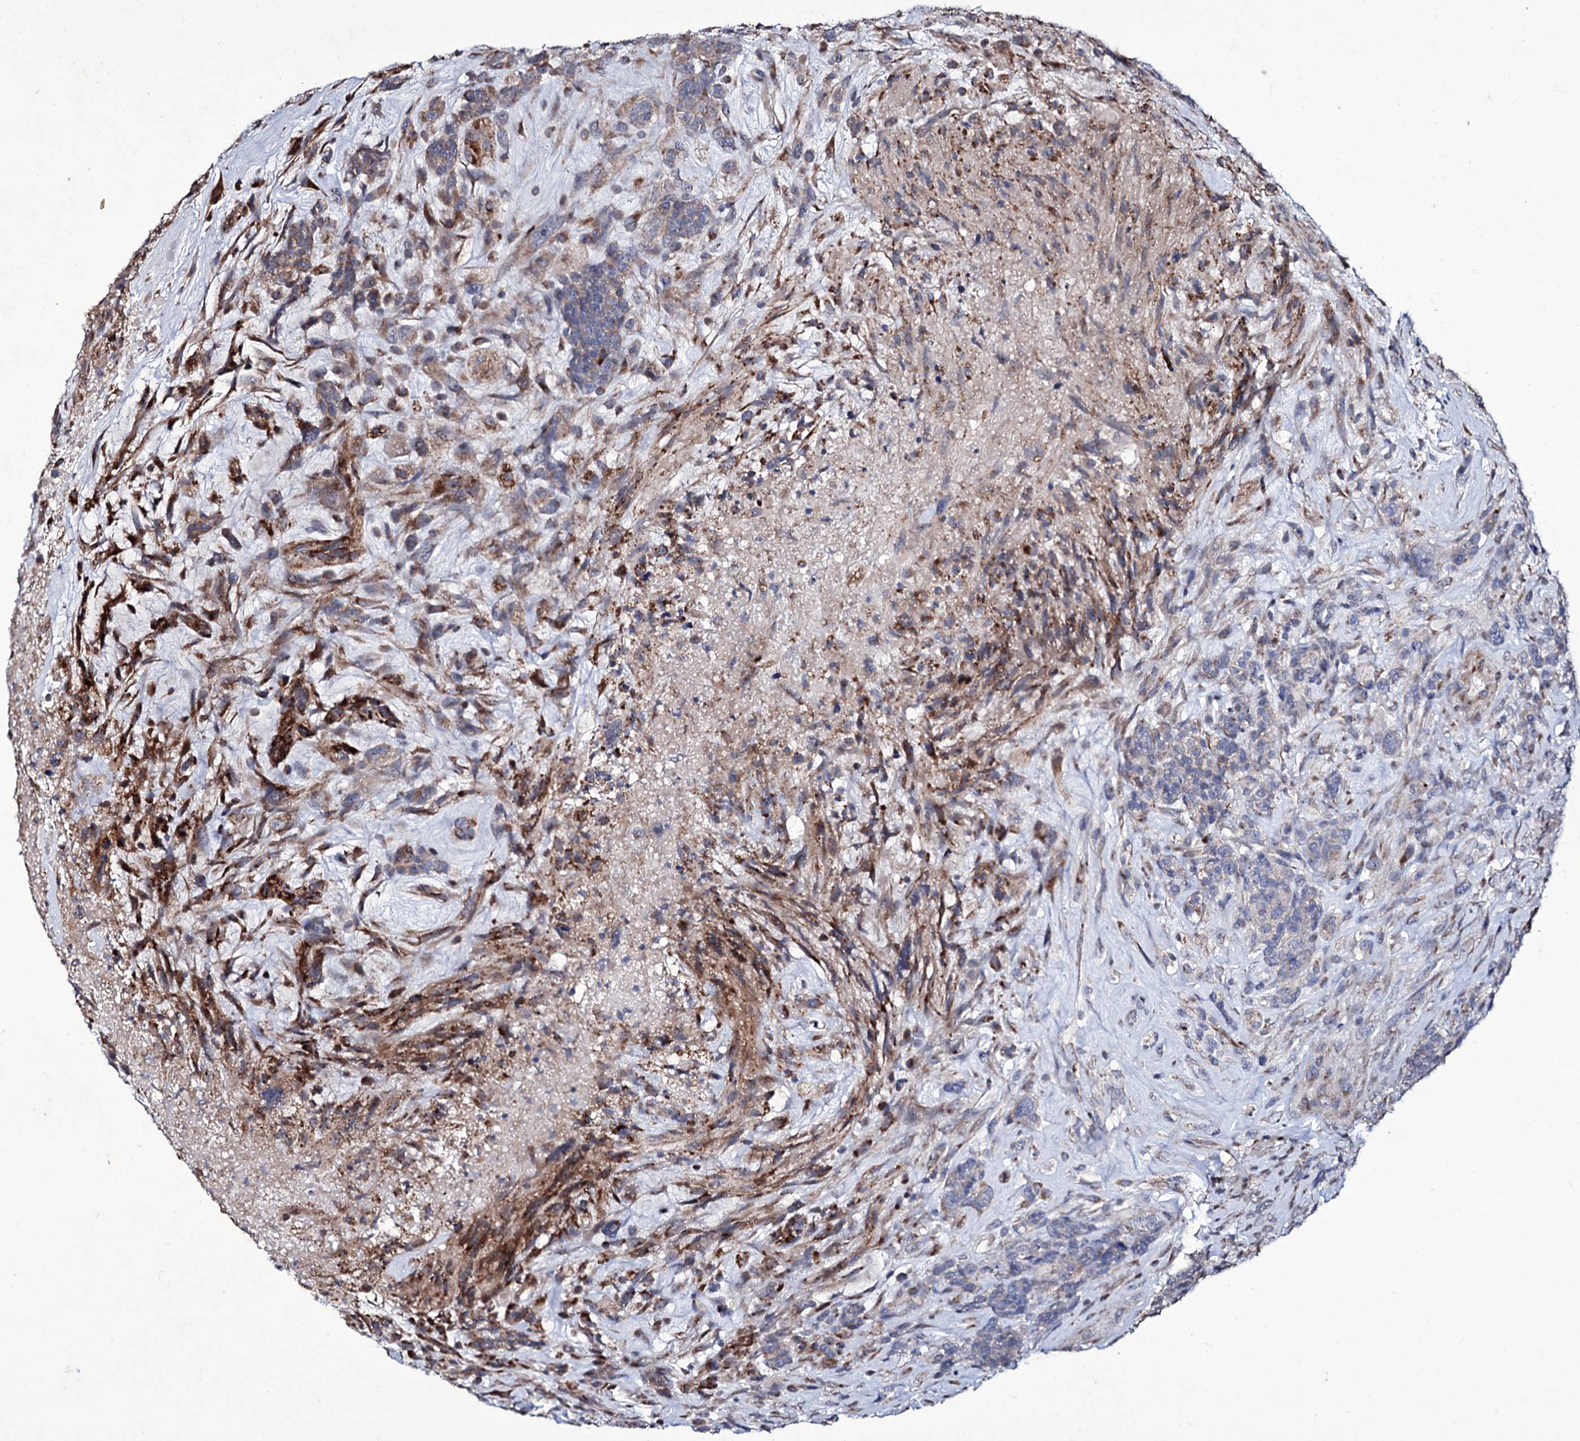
{"staining": {"intensity": "strong", "quantity": "<25%", "location": "cytoplasmic/membranous"}, "tissue": "glioma", "cell_type": "Tumor cells", "image_type": "cancer", "snomed": [{"axis": "morphology", "description": "Glioma, malignant, High grade"}, {"axis": "topography", "description": "Brain"}], "caption": "DAB immunohistochemical staining of human glioma displays strong cytoplasmic/membranous protein expression in about <25% of tumor cells.", "gene": "TUBGCP5", "patient": {"sex": "male", "age": 61}}